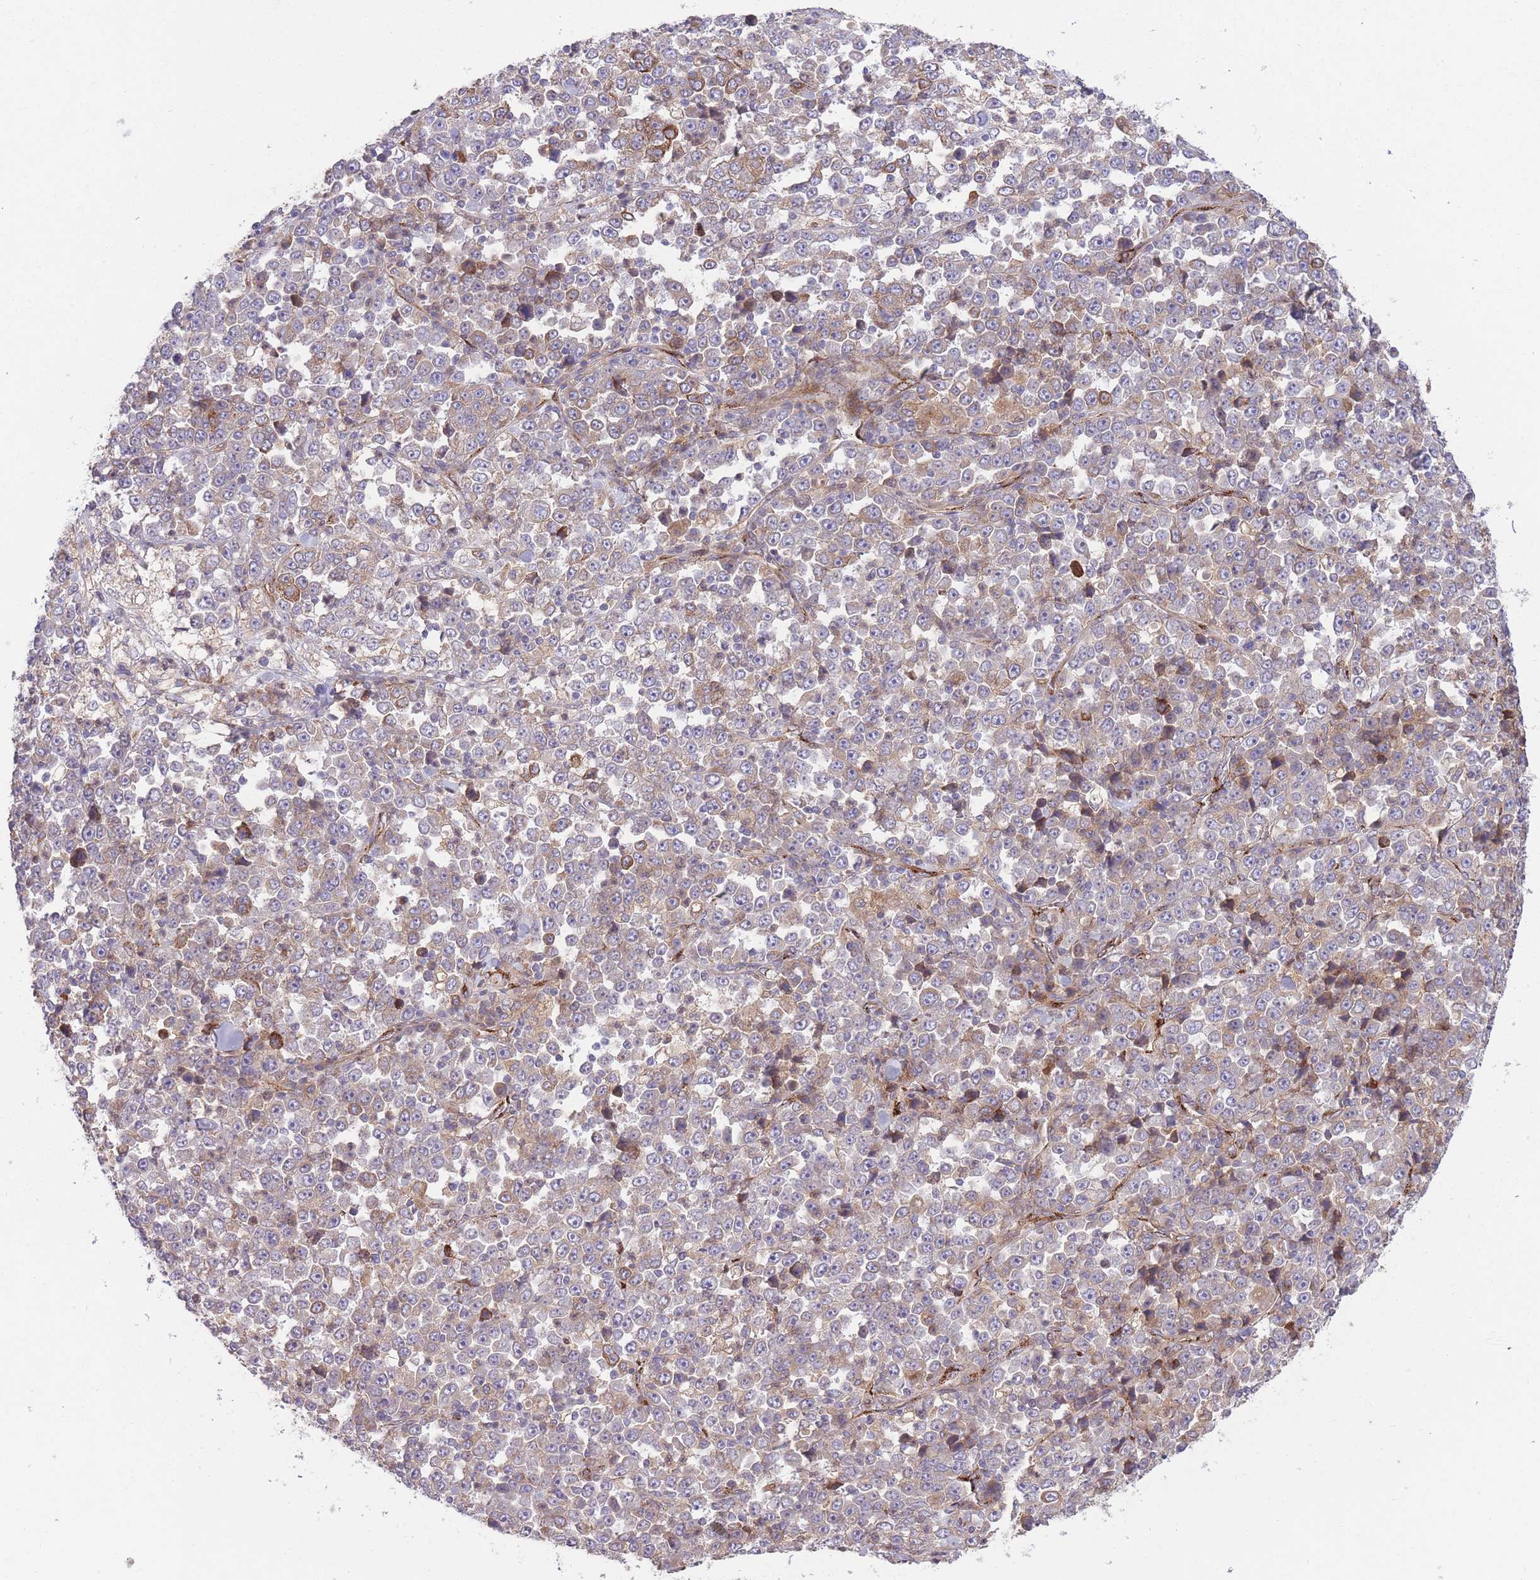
{"staining": {"intensity": "moderate", "quantity": "<25%", "location": "cytoplasmic/membranous"}, "tissue": "stomach cancer", "cell_type": "Tumor cells", "image_type": "cancer", "snomed": [{"axis": "morphology", "description": "Normal tissue, NOS"}, {"axis": "morphology", "description": "Adenocarcinoma, NOS"}, {"axis": "topography", "description": "Stomach, upper"}, {"axis": "topography", "description": "Stomach"}], "caption": "Stomach adenocarcinoma stained with IHC exhibits moderate cytoplasmic/membranous positivity in about <25% of tumor cells. (Stains: DAB (3,3'-diaminobenzidine) in brown, nuclei in blue, Microscopy: brightfield microscopy at high magnification).", "gene": "CISH", "patient": {"sex": "male", "age": 59}}